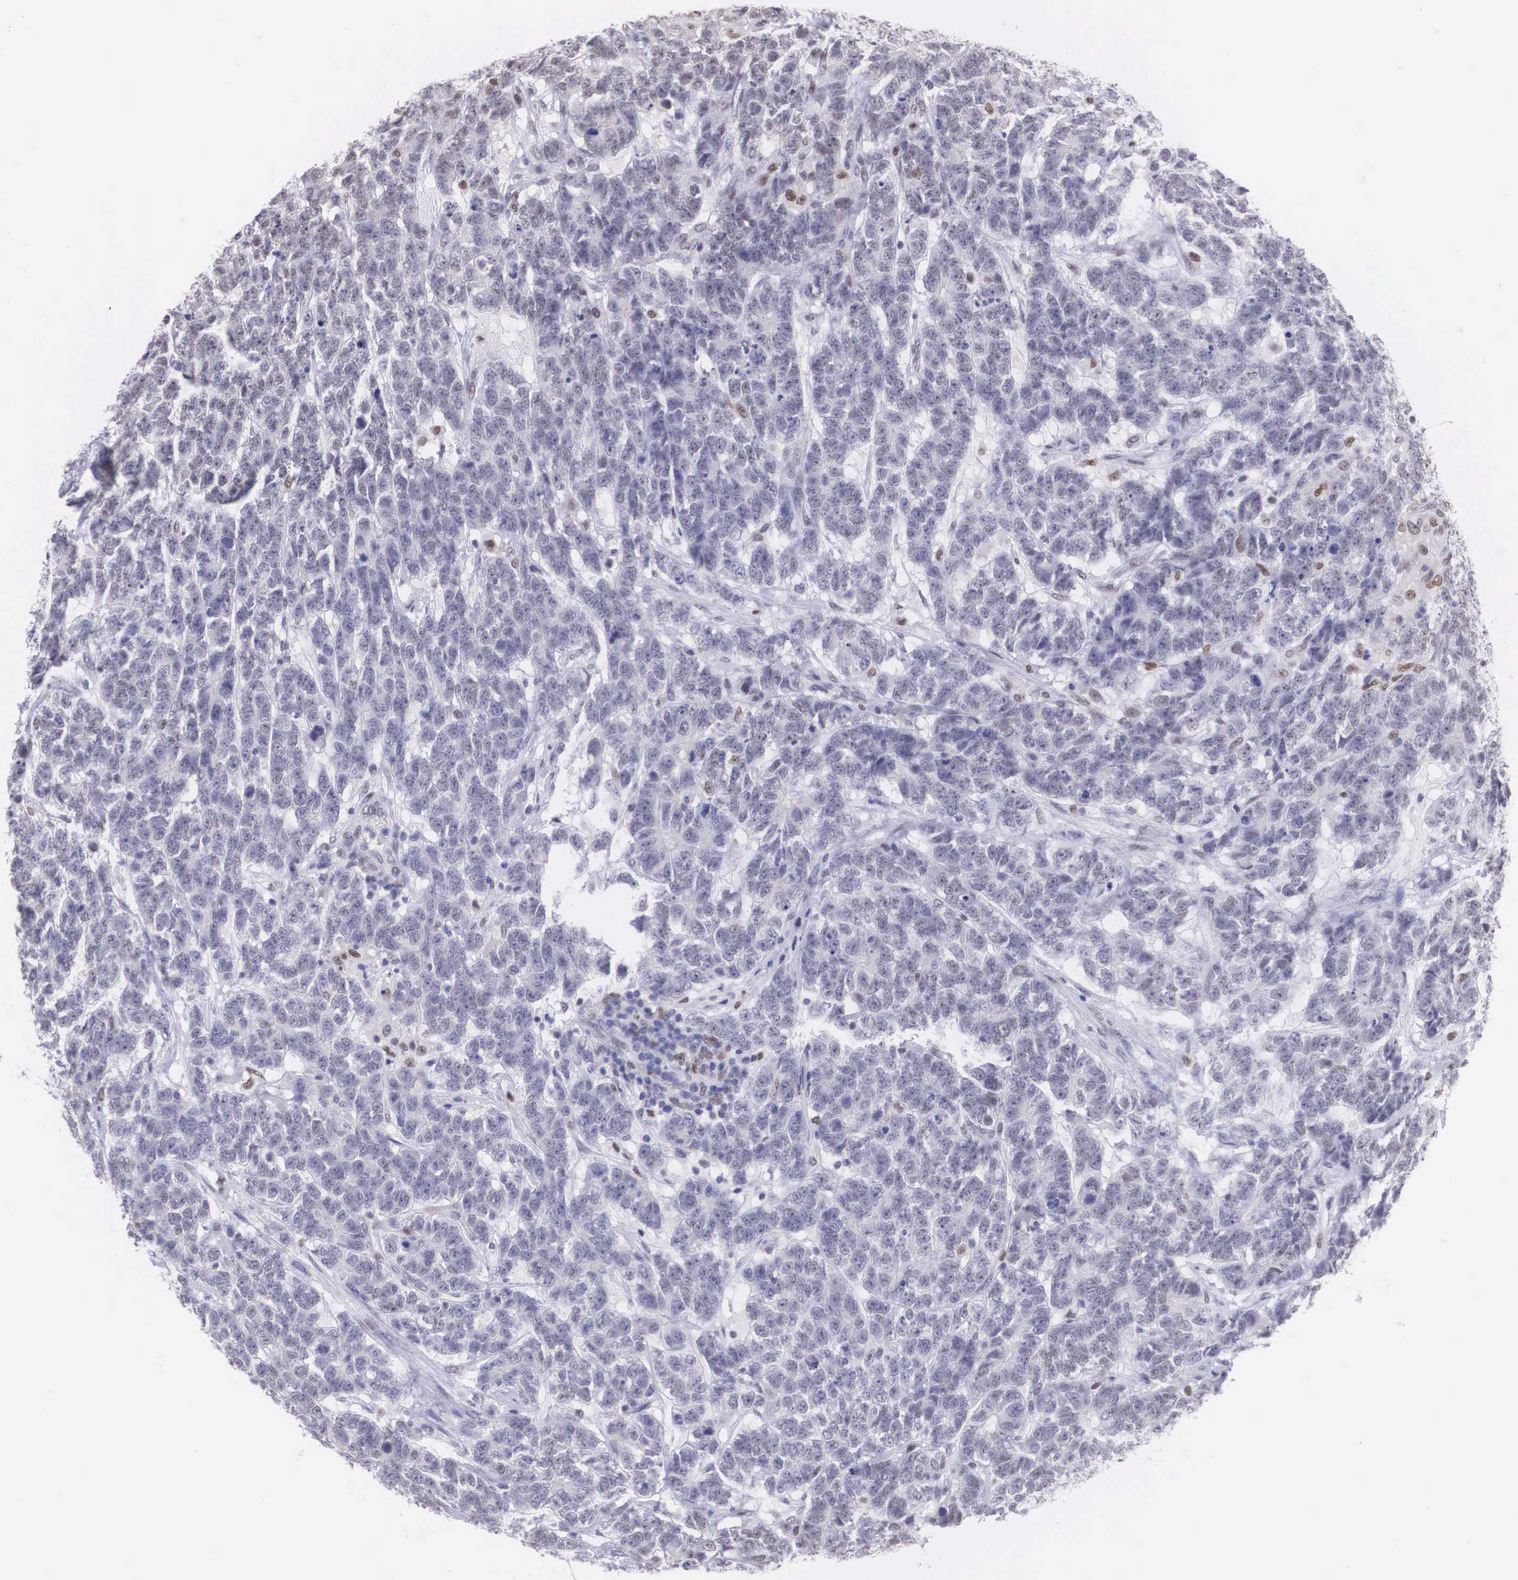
{"staining": {"intensity": "moderate", "quantity": "25%-75%", "location": "nuclear"}, "tissue": "testis cancer", "cell_type": "Tumor cells", "image_type": "cancer", "snomed": [{"axis": "morphology", "description": "Carcinoma, Embryonal, NOS"}, {"axis": "topography", "description": "Testis"}], "caption": "IHC (DAB (3,3'-diaminobenzidine)) staining of testis cancer reveals moderate nuclear protein positivity in approximately 25%-75% of tumor cells.", "gene": "ETV6", "patient": {"sex": "male", "age": 26}}